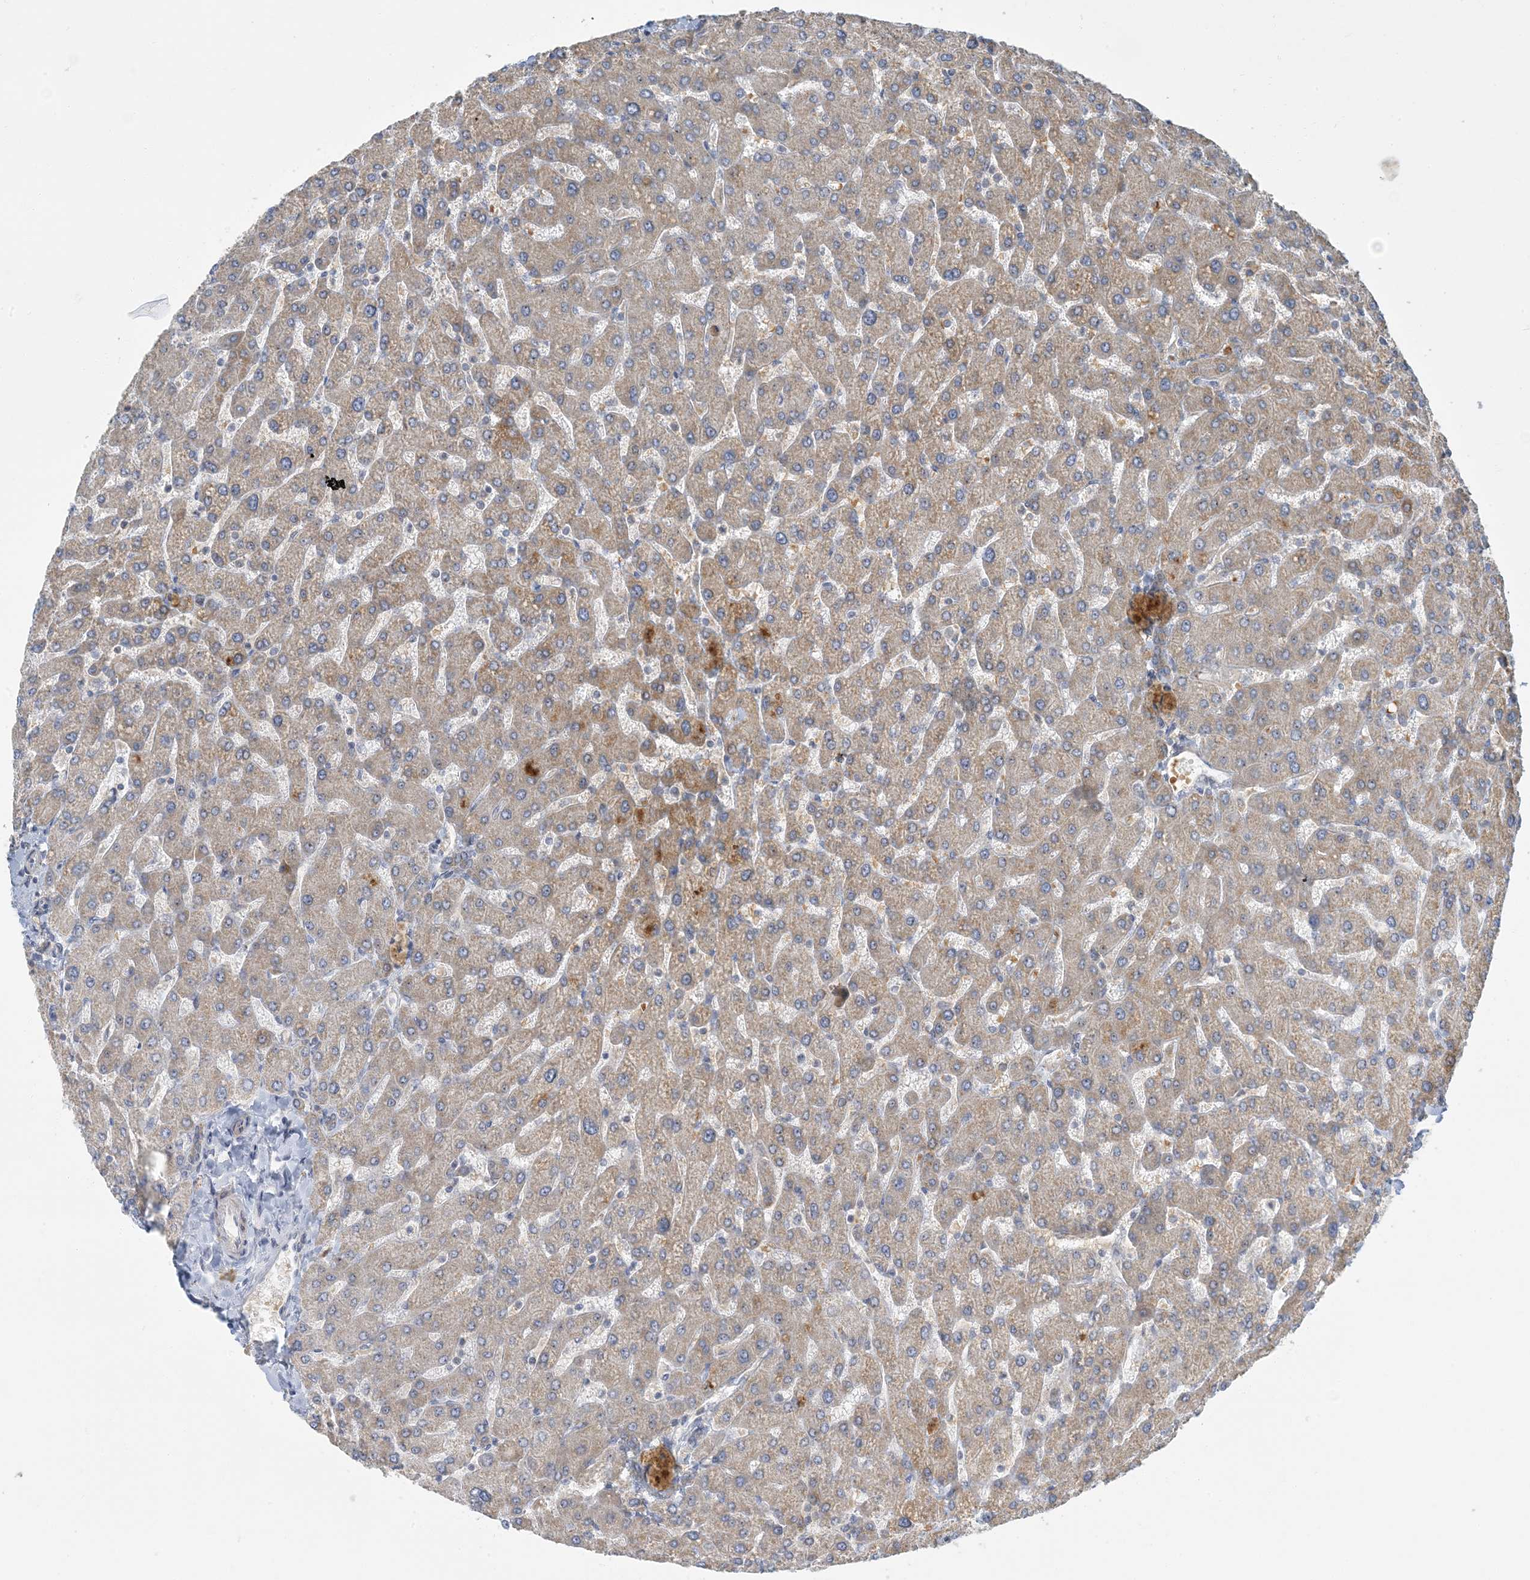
{"staining": {"intensity": "moderate", "quantity": "25%-75%", "location": "cytoplasmic/membranous"}, "tissue": "liver", "cell_type": "Cholangiocytes", "image_type": "normal", "snomed": [{"axis": "morphology", "description": "Normal tissue, NOS"}, {"axis": "topography", "description": "Liver"}], "caption": "Immunohistochemical staining of normal liver demonstrates 25%-75% levels of moderate cytoplasmic/membranous protein positivity in approximately 25%-75% of cholangiocytes.", "gene": "LTN1", "patient": {"sex": "male", "age": 55}}